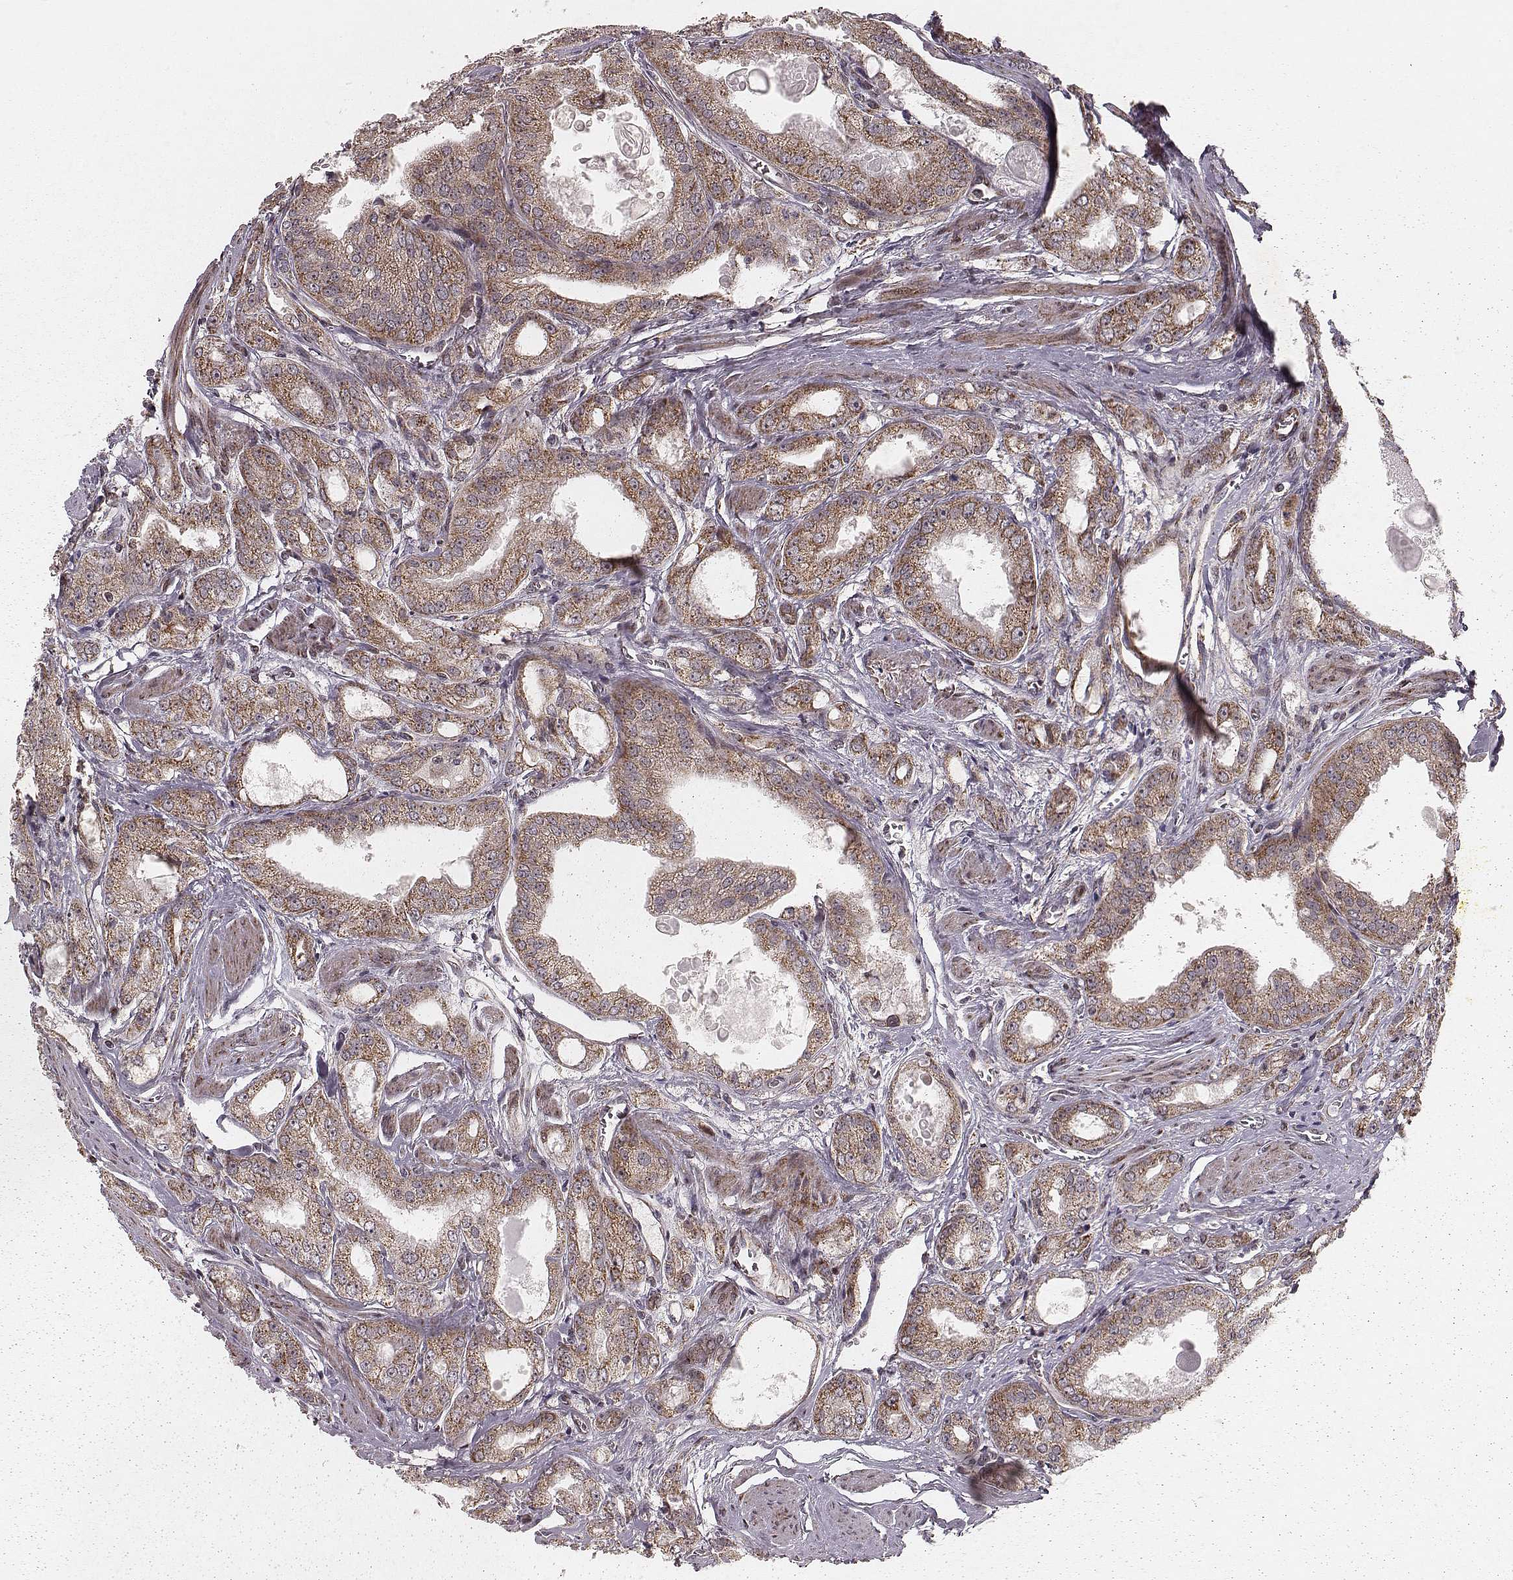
{"staining": {"intensity": "moderate", "quantity": ">75%", "location": "cytoplasmic/membranous"}, "tissue": "prostate cancer", "cell_type": "Tumor cells", "image_type": "cancer", "snomed": [{"axis": "morphology", "description": "Adenocarcinoma, NOS"}, {"axis": "morphology", "description": "Adenocarcinoma, High grade"}, {"axis": "topography", "description": "Prostate"}], "caption": "Prostate adenocarcinoma was stained to show a protein in brown. There is medium levels of moderate cytoplasmic/membranous positivity in approximately >75% of tumor cells.", "gene": "NDUFA7", "patient": {"sex": "male", "age": 70}}